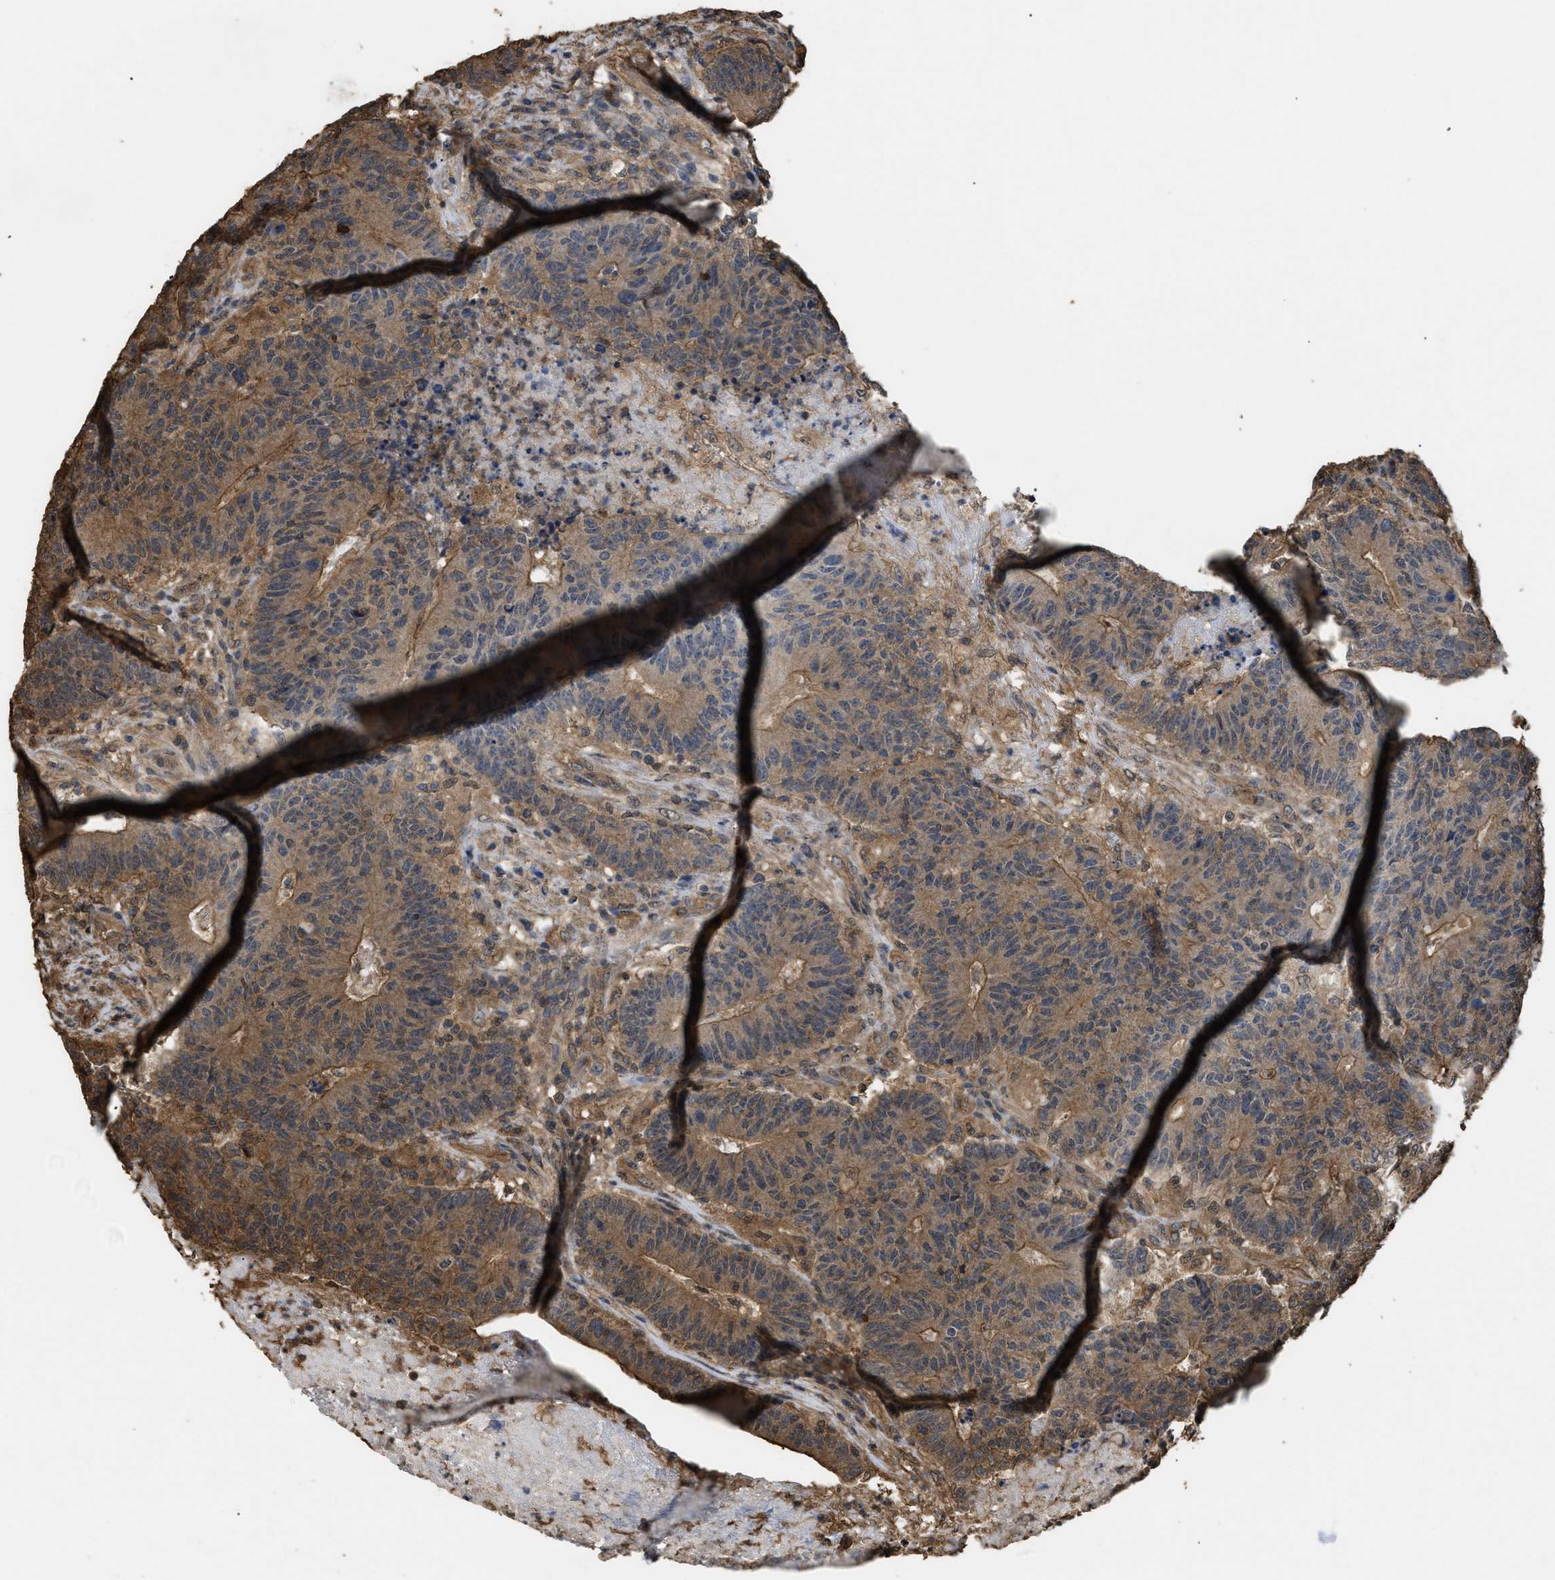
{"staining": {"intensity": "moderate", "quantity": ">75%", "location": "cytoplasmic/membranous"}, "tissue": "colorectal cancer", "cell_type": "Tumor cells", "image_type": "cancer", "snomed": [{"axis": "morphology", "description": "Normal tissue, NOS"}, {"axis": "morphology", "description": "Adenocarcinoma, NOS"}, {"axis": "topography", "description": "Colon"}], "caption": "Human adenocarcinoma (colorectal) stained with a brown dye displays moderate cytoplasmic/membranous positive staining in approximately >75% of tumor cells.", "gene": "CALM1", "patient": {"sex": "female", "age": 75}}